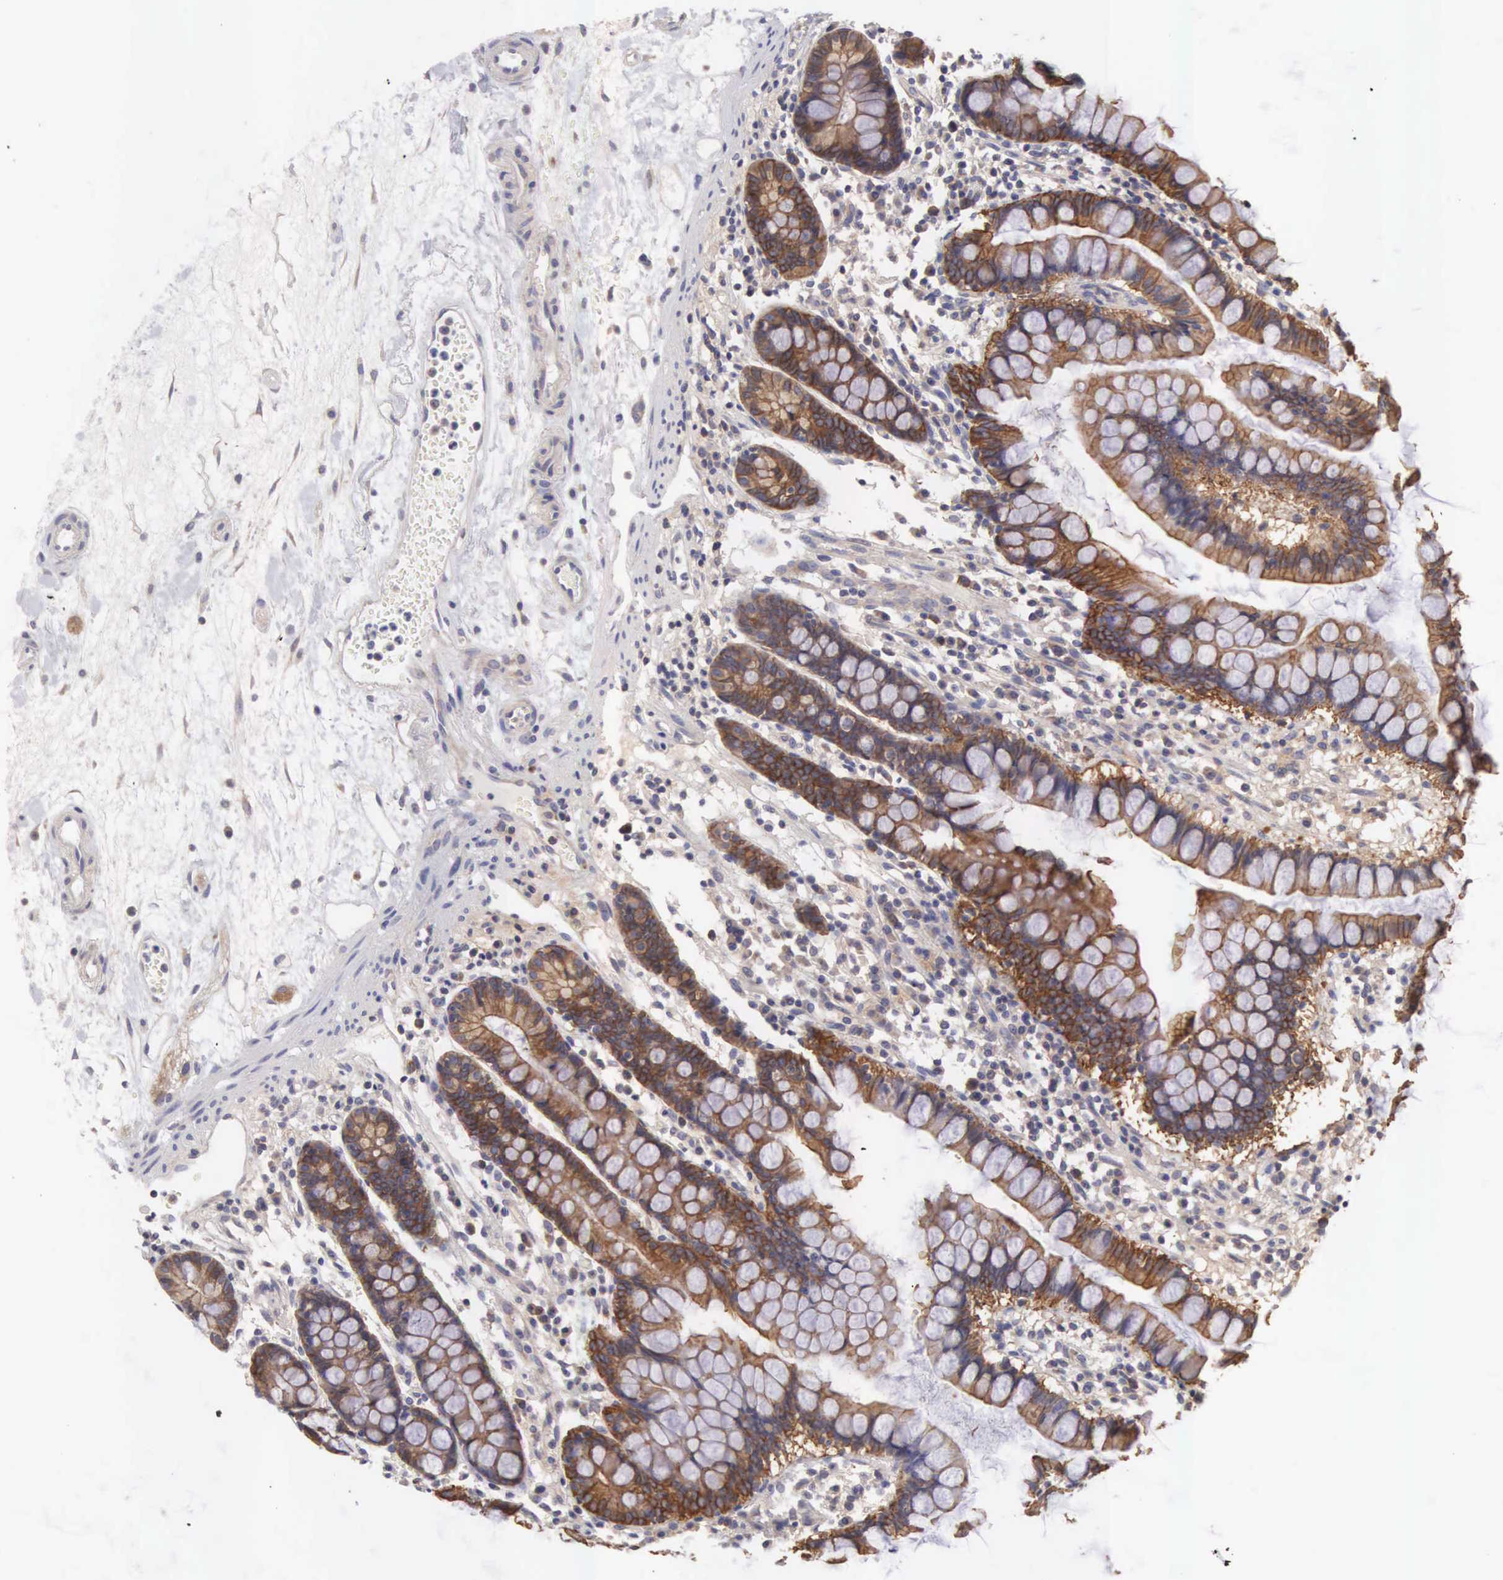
{"staining": {"intensity": "strong", "quantity": ">75%", "location": "cytoplasmic/membranous"}, "tissue": "small intestine", "cell_type": "Glandular cells", "image_type": "normal", "snomed": [{"axis": "morphology", "description": "Normal tissue, NOS"}, {"axis": "topography", "description": "Small intestine"}], "caption": "A micrograph showing strong cytoplasmic/membranous positivity in approximately >75% of glandular cells in benign small intestine, as visualized by brown immunohistochemical staining.", "gene": "TXLNG", "patient": {"sex": "female", "age": 51}}